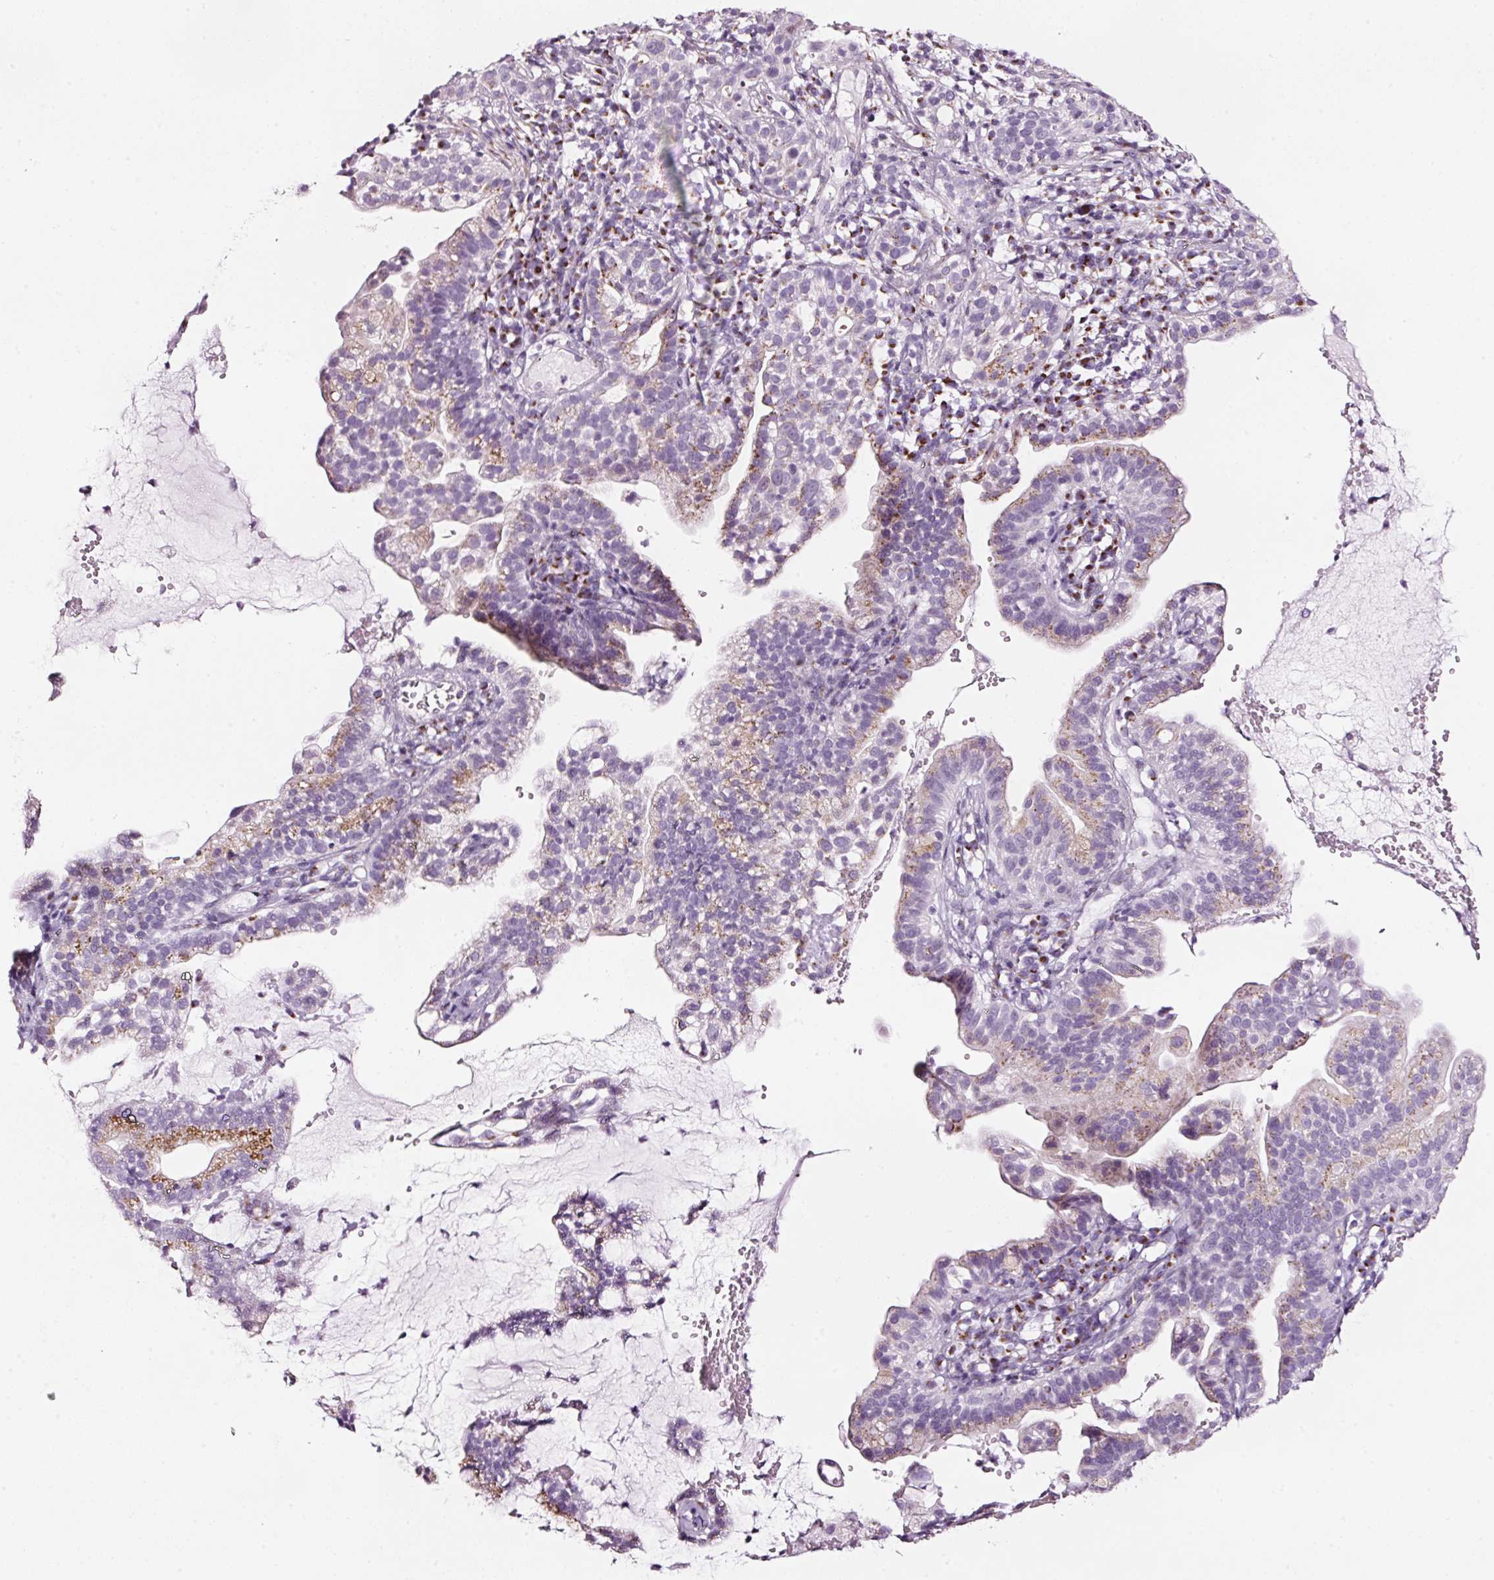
{"staining": {"intensity": "moderate", "quantity": "25%-75%", "location": "cytoplasmic/membranous"}, "tissue": "cervical cancer", "cell_type": "Tumor cells", "image_type": "cancer", "snomed": [{"axis": "morphology", "description": "Adenocarcinoma, NOS"}, {"axis": "topography", "description": "Cervix"}], "caption": "Human cervical adenocarcinoma stained for a protein (brown) exhibits moderate cytoplasmic/membranous positive expression in approximately 25%-75% of tumor cells.", "gene": "SDF4", "patient": {"sex": "female", "age": 41}}